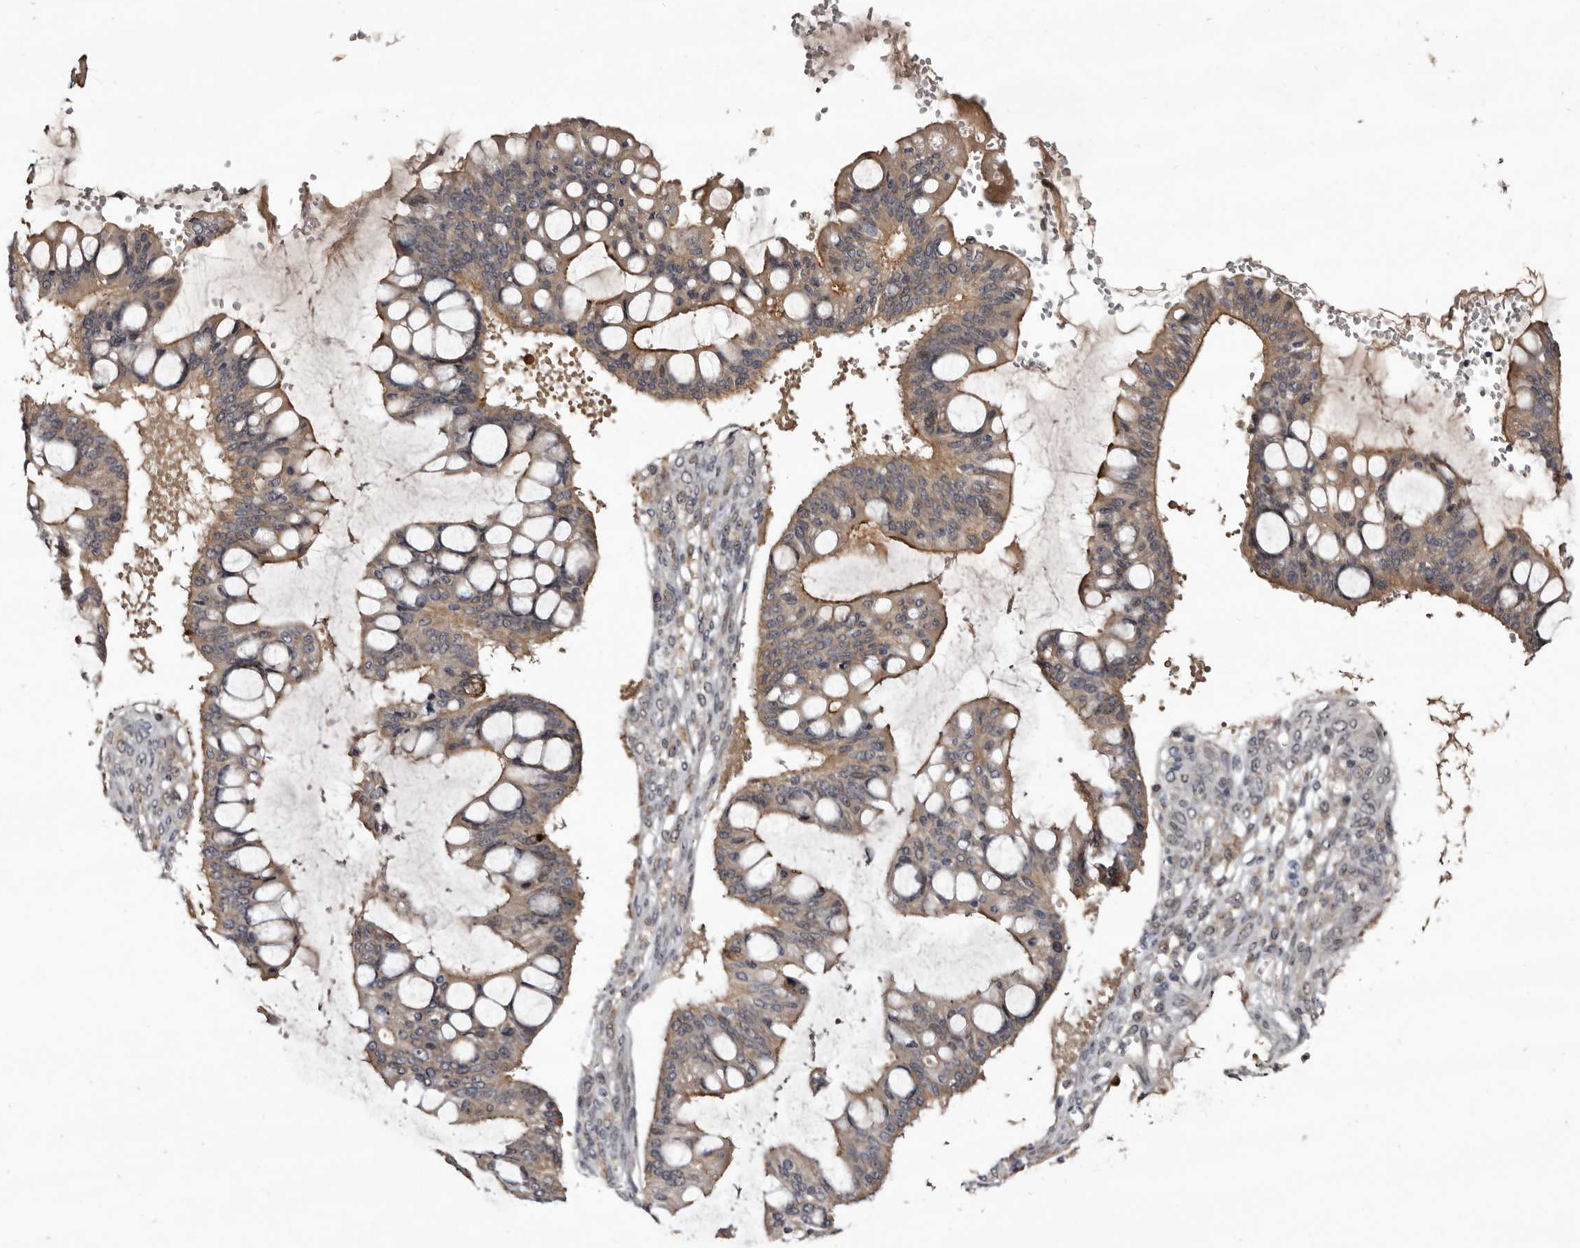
{"staining": {"intensity": "moderate", "quantity": "25%-75%", "location": "cytoplasmic/membranous"}, "tissue": "ovarian cancer", "cell_type": "Tumor cells", "image_type": "cancer", "snomed": [{"axis": "morphology", "description": "Cystadenocarcinoma, mucinous, NOS"}, {"axis": "topography", "description": "Ovary"}], "caption": "Ovarian cancer (mucinous cystadenocarcinoma) tissue shows moderate cytoplasmic/membranous expression in about 25%-75% of tumor cells, visualized by immunohistochemistry.", "gene": "LANCL2", "patient": {"sex": "female", "age": 73}}